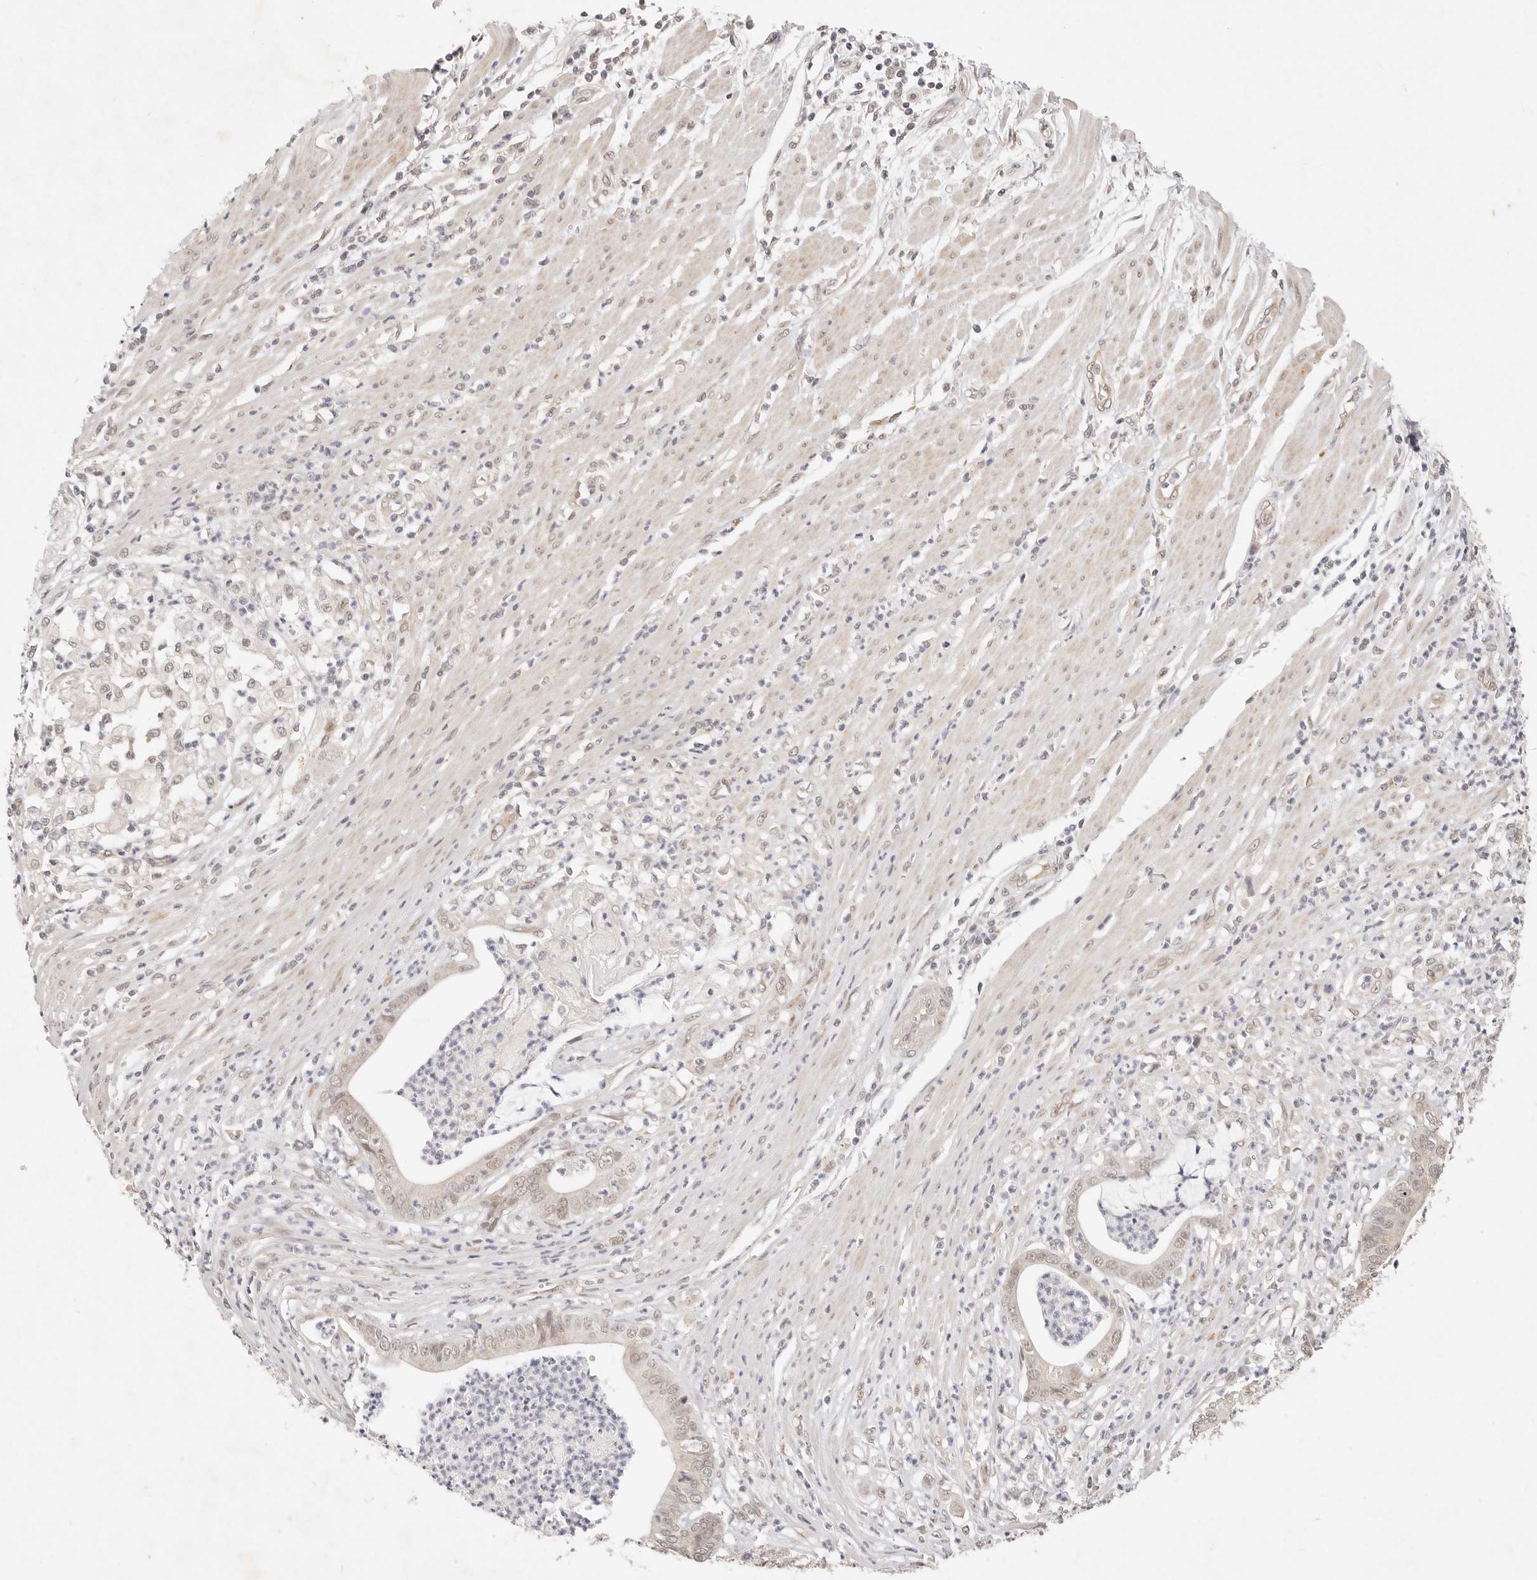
{"staining": {"intensity": "weak", "quantity": "<25%", "location": "nuclear"}, "tissue": "pancreatic cancer", "cell_type": "Tumor cells", "image_type": "cancer", "snomed": [{"axis": "morphology", "description": "Adenocarcinoma, NOS"}, {"axis": "topography", "description": "Pancreas"}], "caption": "Tumor cells show no significant positivity in adenocarcinoma (pancreatic).", "gene": "GPR156", "patient": {"sex": "male", "age": 69}}